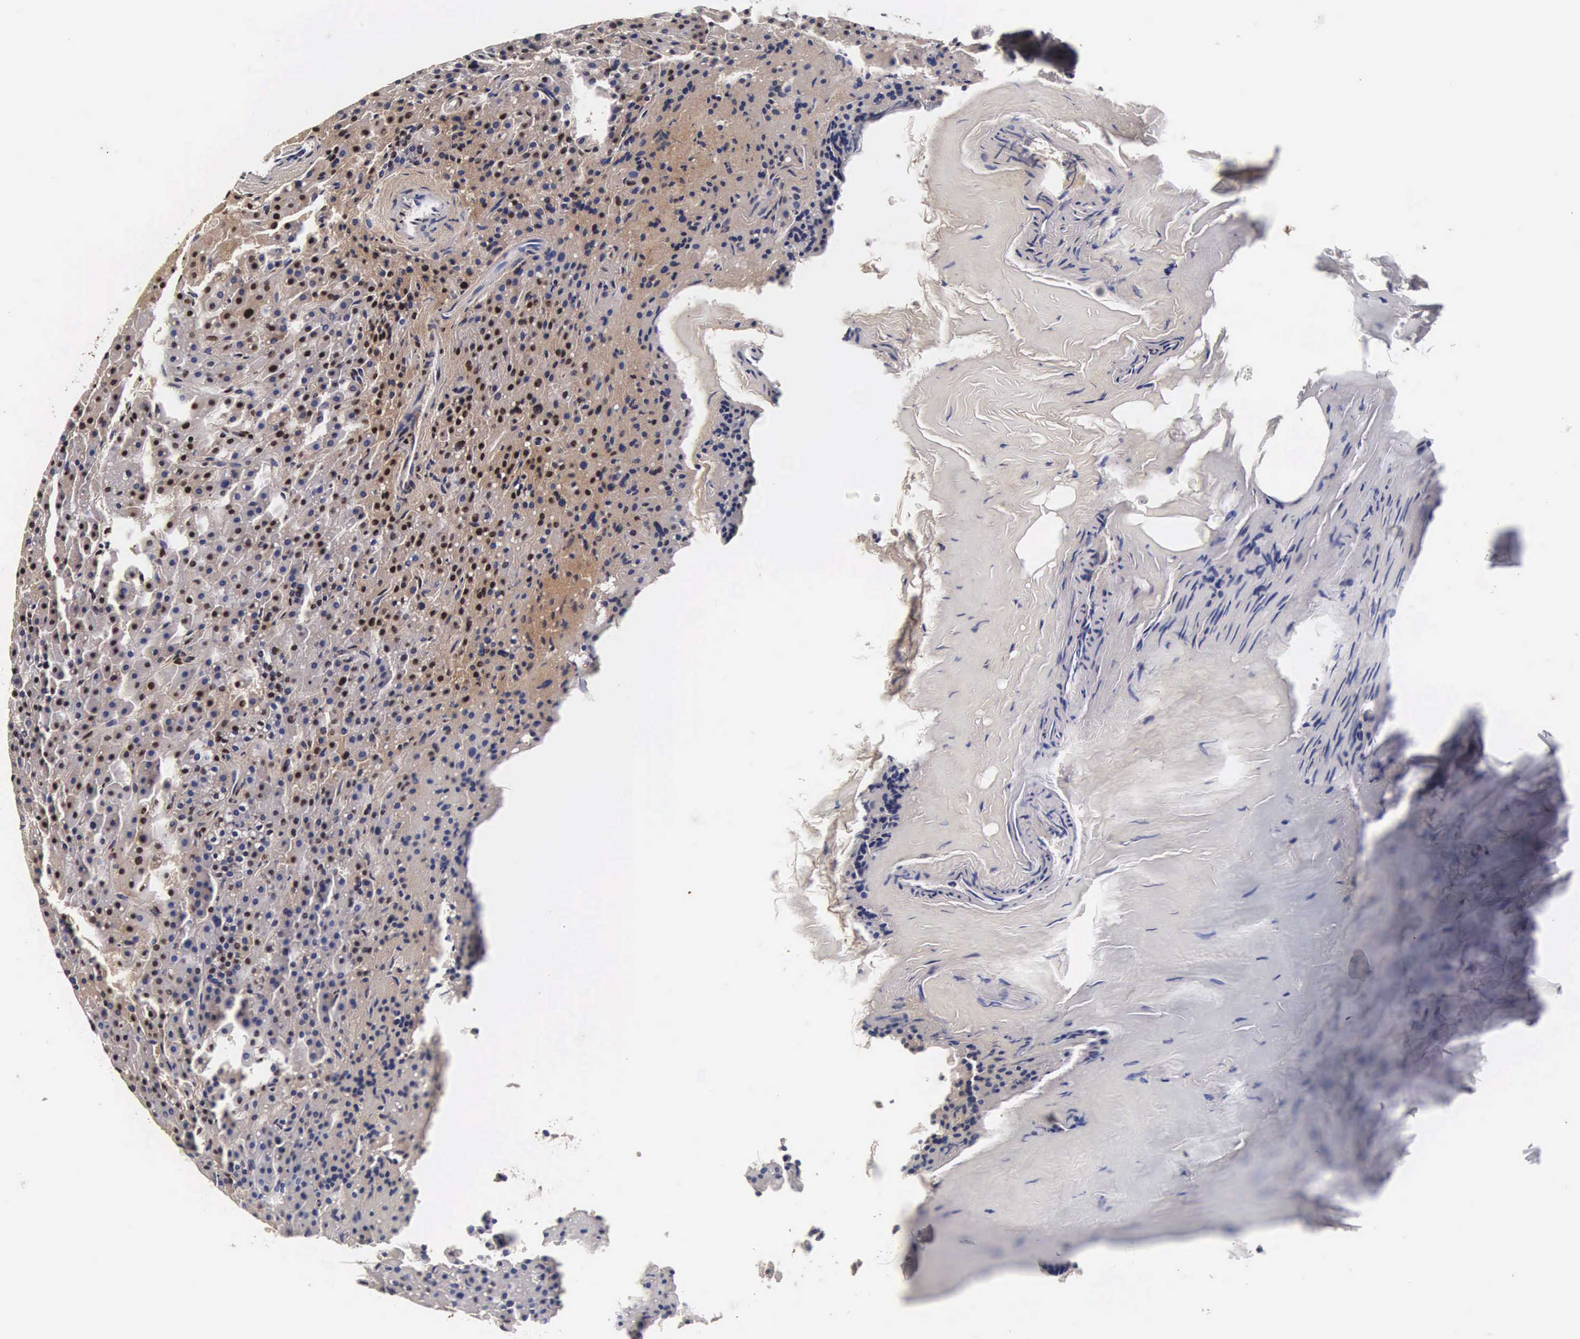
{"staining": {"intensity": "strong", "quantity": ">75%", "location": "nuclear"}, "tissue": "parathyroid gland", "cell_type": "Glandular cells", "image_type": "normal", "snomed": [{"axis": "morphology", "description": "Normal tissue, NOS"}, {"axis": "topography", "description": "Parathyroid gland"}], "caption": "Normal parathyroid gland displays strong nuclear staining in approximately >75% of glandular cells The protein is stained brown, and the nuclei are stained in blue (DAB IHC with brightfield microscopy, high magnification)..", "gene": "BCL2L2", "patient": {"sex": "male", "age": 71}}